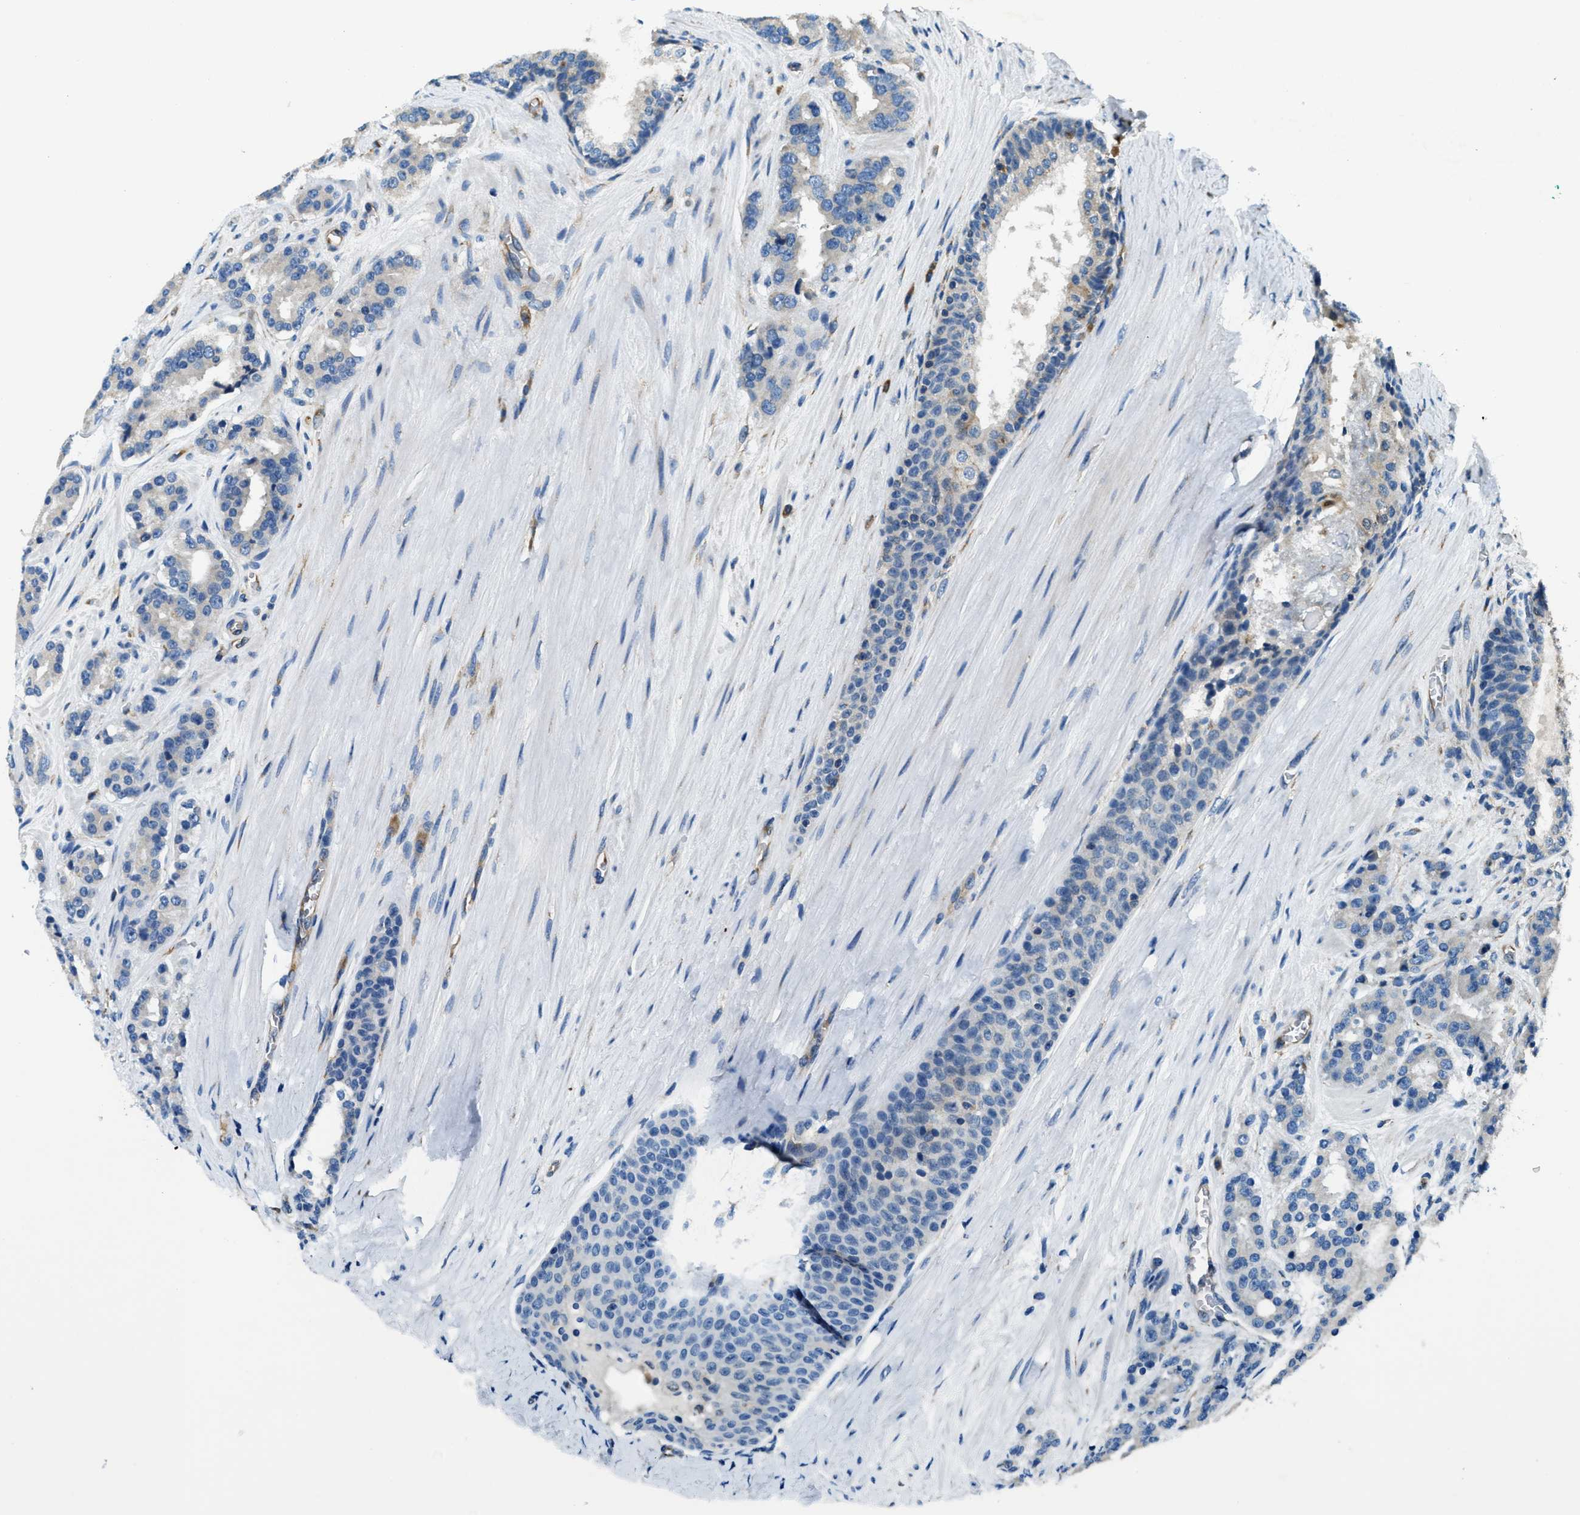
{"staining": {"intensity": "negative", "quantity": "none", "location": "none"}, "tissue": "prostate cancer", "cell_type": "Tumor cells", "image_type": "cancer", "snomed": [{"axis": "morphology", "description": "Adenocarcinoma, High grade"}, {"axis": "topography", "description": "Prostate"}], "caption": "An image of human prostate cancer is negative for staining in tumor cells.", "gene": "GIMAP8", "patient": {"sex": "male", "age": 60}}